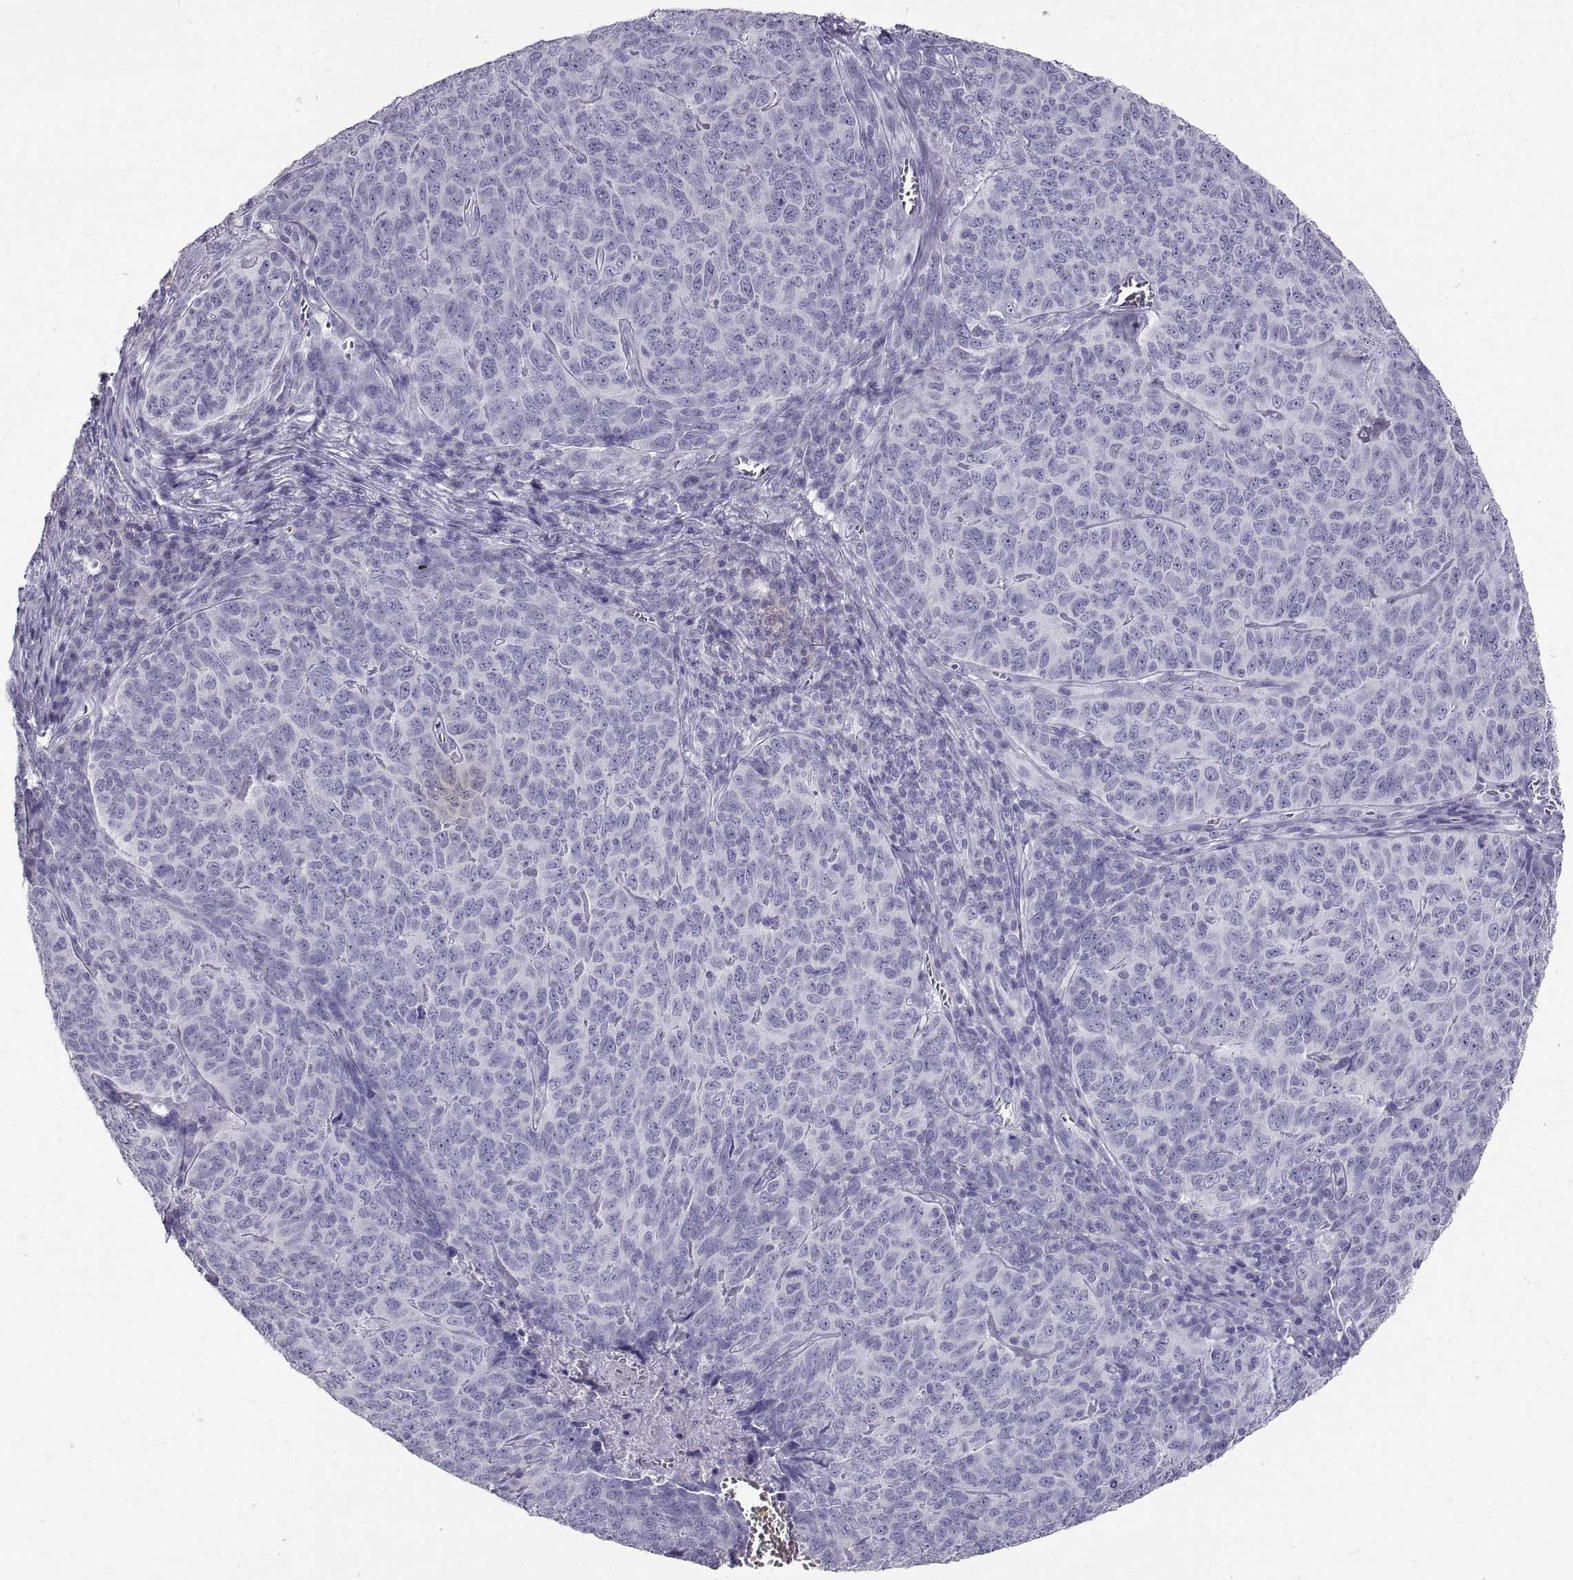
{"staining": {"intensity": "negative", "quantity": "none", "location": "none"}, "tissue": "skin cancer", "cell_type": "Tumor cells", "image_type": "cancer", "snomed": [{"axis": "morphology", "description": "Squamous cell carcinoma, NOS"}, {"axis": "topography", "description": "Skin"}, {"axis": "topography", "description": "Anal"}], "caption": "IHC micrograph of skin squamous cell carcinoma stained for a protein (brown), which displays no expression in tumor cells.", "gene": "GNG12", "patient": {"sex": "female", "age": 51}}